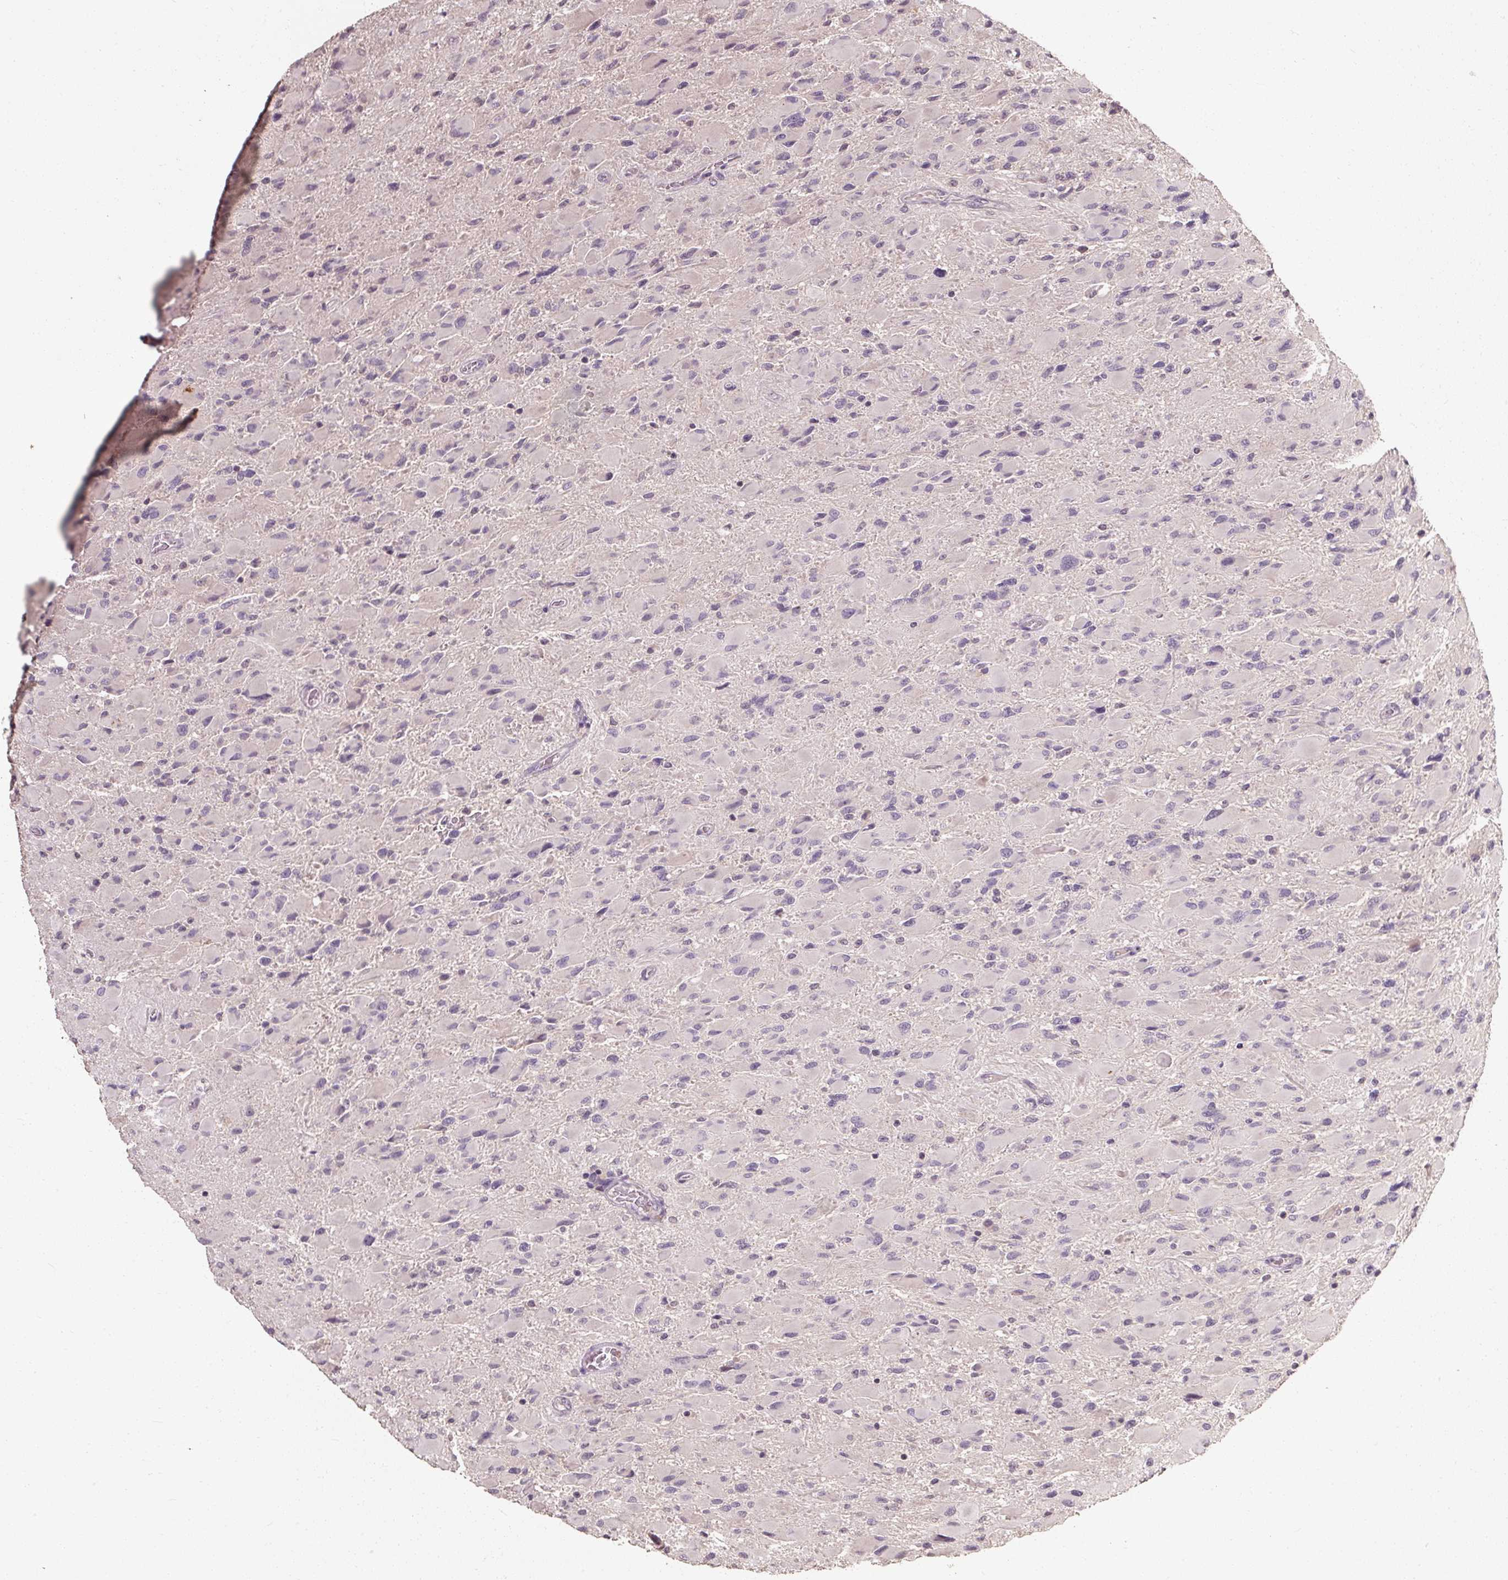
{"staining": {"intensity": "negative", "quantity": "none", "location": "none"}, "tissue": "glioma", "cell_type": "Tumor cells", "image_type": "cancer", "snomed": [{"axis": "morphology", "description": "Glioma, malignant, High grade"}, {"axis": "topography", "description": "Cerebral cortex"}], "caption": "Immunohistochemical staining of human glioma displays no significant positivity in tumor cells.", "gene": "CFAP65", "patient": {"sex": "female", "age": 36}}